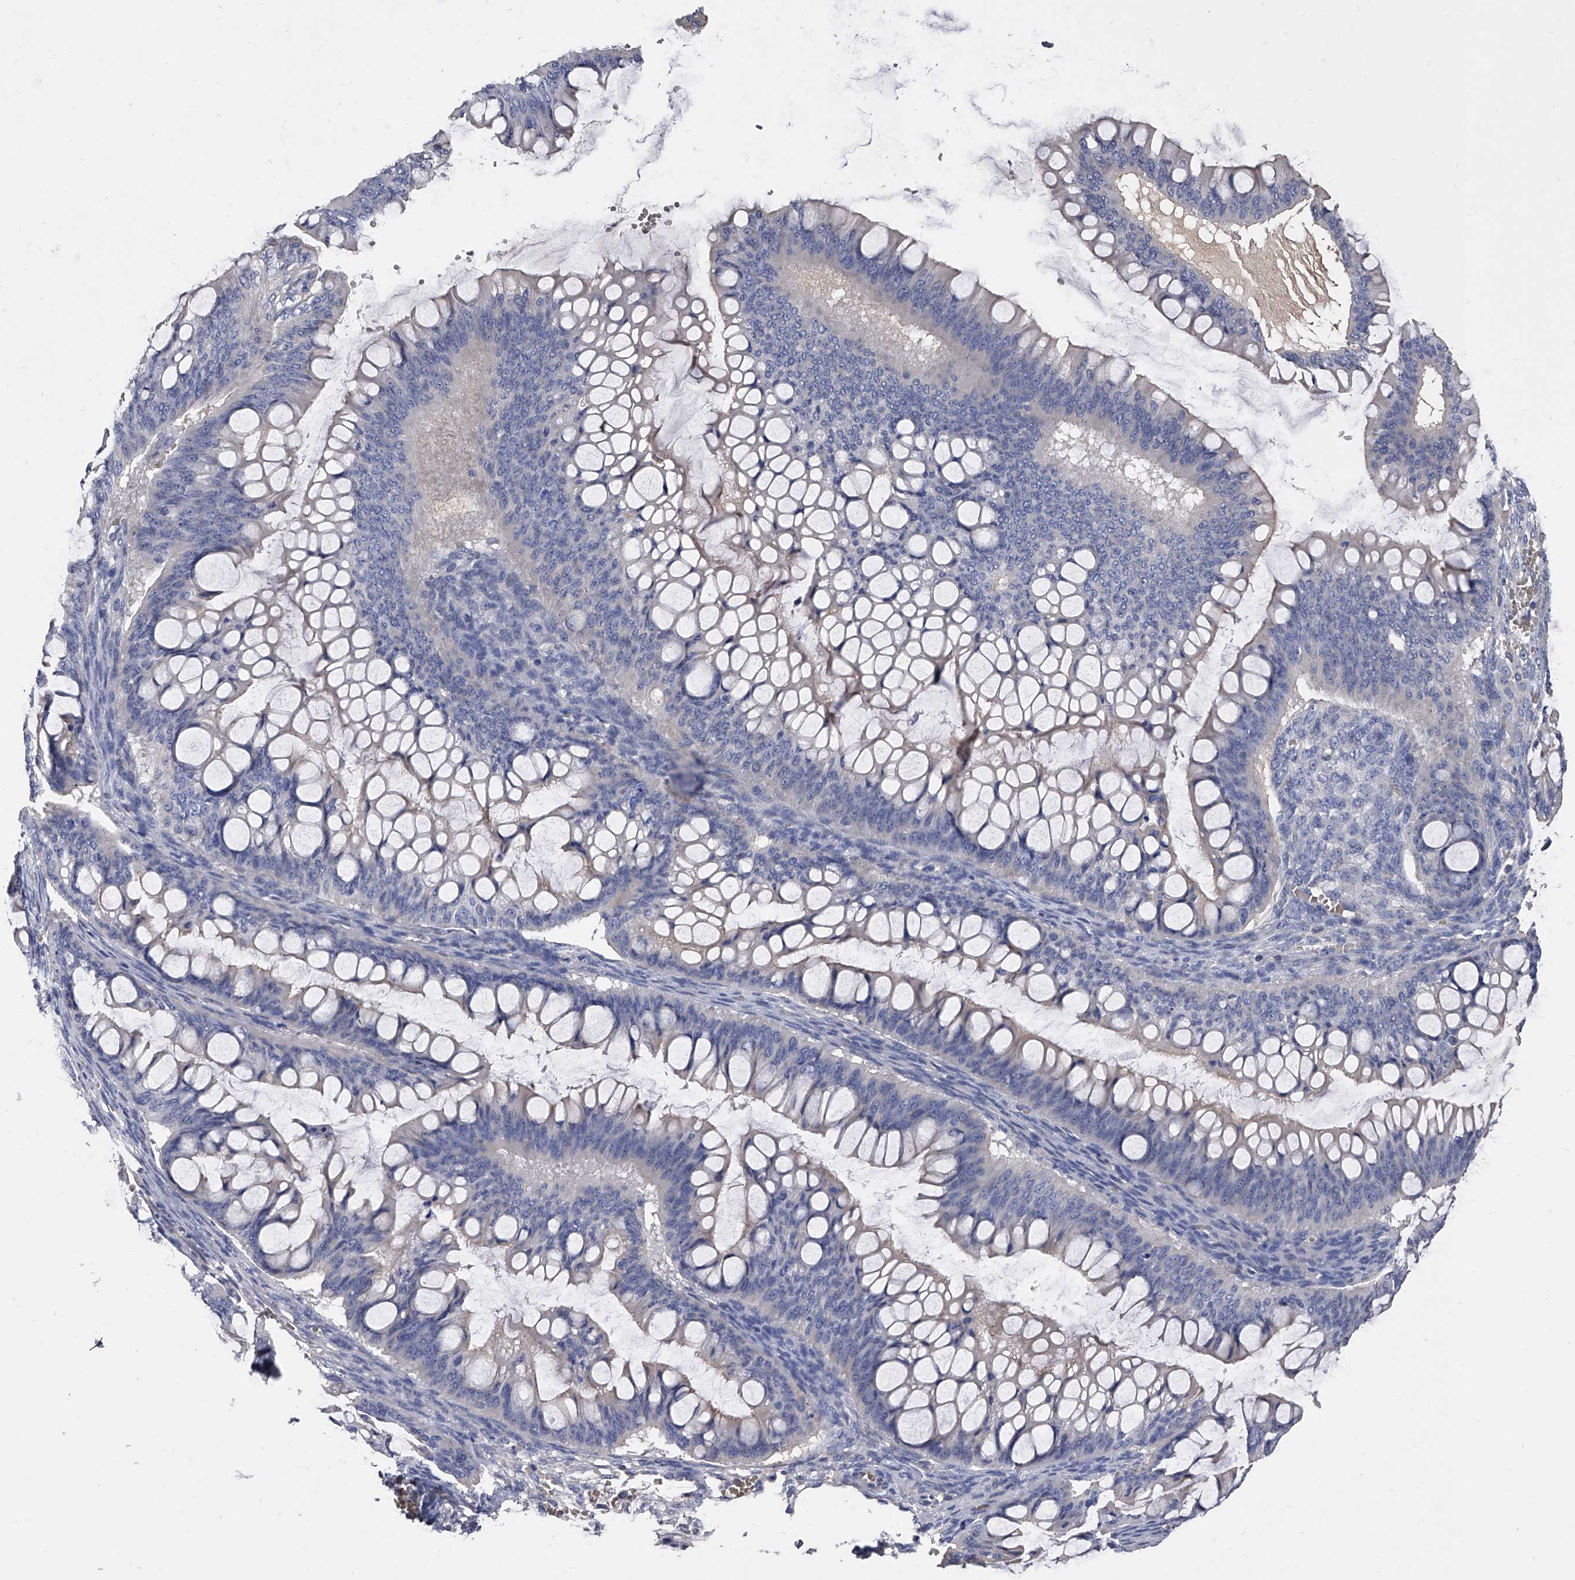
{"staining": {"intensity": "negative", "quantity": "none", "location": "none"}, "tissue": "ovarian cancer", "cell_type": "Tumor cells", "image_type": "cancer", "snomed": [{"axis": "morphology", "description": "Cystadenocarcinoma, mucinous, NOS"}, {"axis": "topography", "description": "Ovary"}], "caption": "A high-resolution histopathology image shows immunohistochemistry staining of ovarian cancer (mucinous cystadenocarcinoma), which exhibits no significant expression in tumor cells. (DAB IHC, high magnification).", "gene": "EFCAB7", "patient": {"sex": "female", "age": 73}}